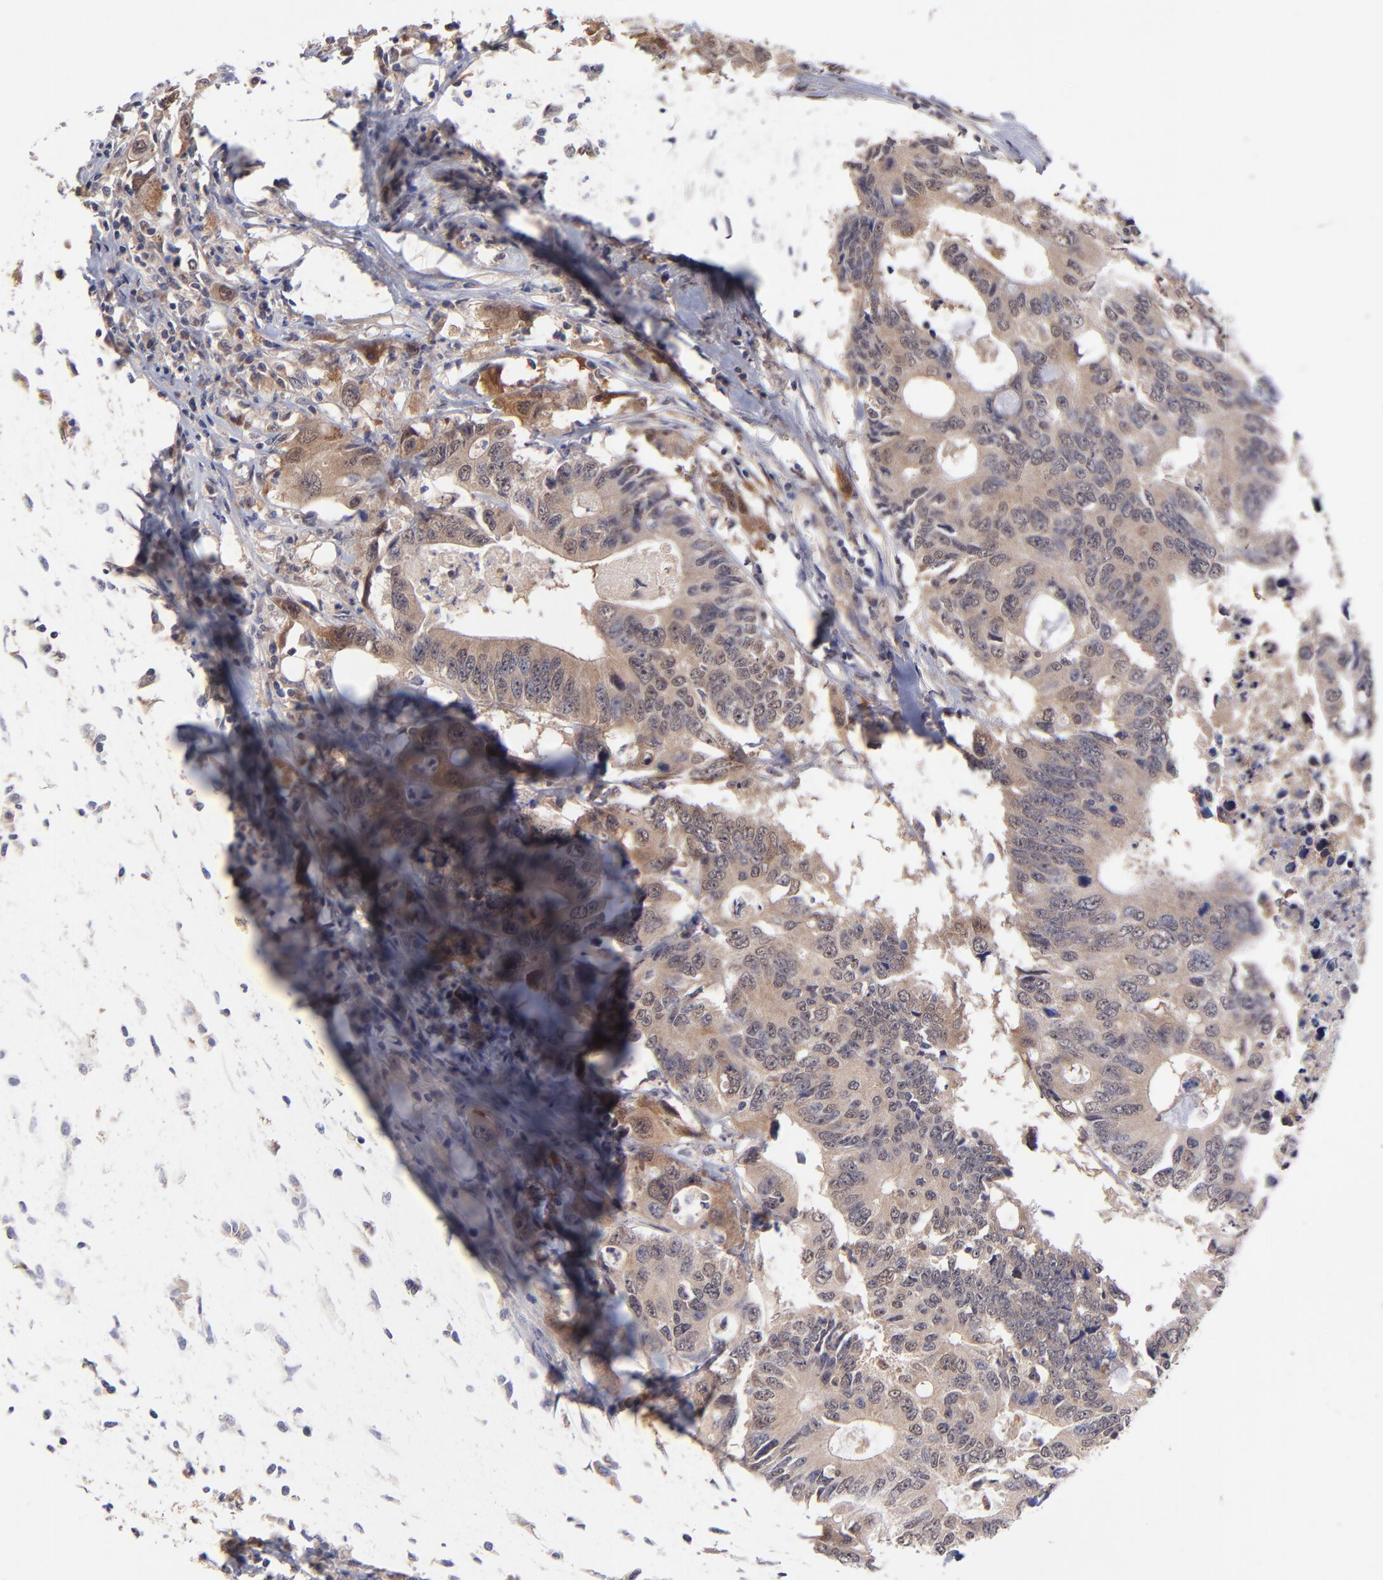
{"staining": {"intensity": "moderate", "quantity": ">75%", "location": "cytoplasmic/membranous"}, "tissue": "colorectal cancer", "cell_type": "Tumor cells", "image_type": "cancer", "snomed": [{"axis": "morphology", "description": "Adenocarcinoma, NOS"}, {"axis": "topography", "description": "Colon"}], "caption": "Colorectal adenocarcinoma tissue displays moderate cytoplasmic/membranous expression in about >75% of tumor cells", "gene": "UBE2H", "patient": {"sex": "male", "age": 71}}